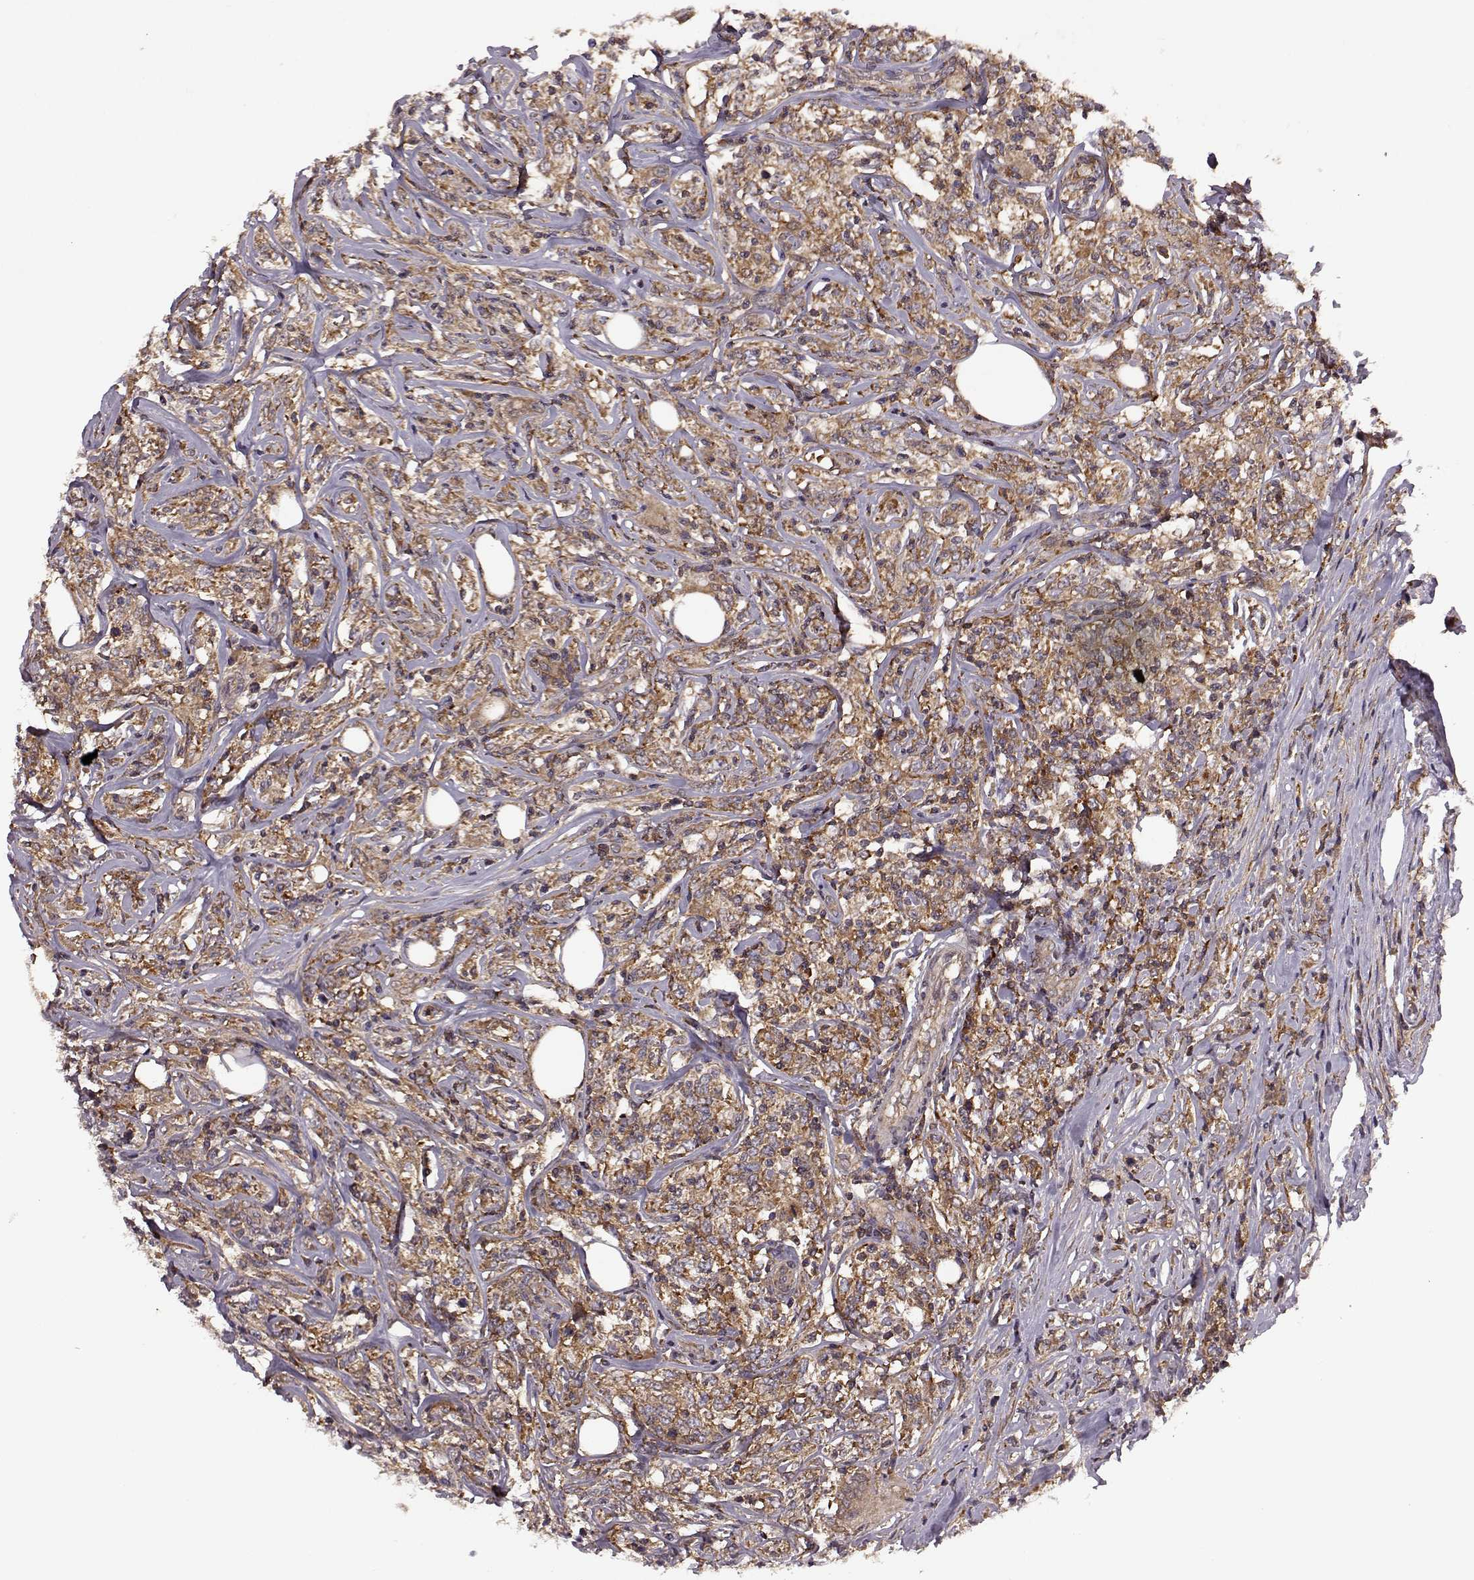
{"staining": {"intensity": "strong", "quantity": ">75%", "location": "cytoplasmic/membranous"}, "tissue": "lymphoma", "cell_type": "Tumor cells", "image_type": "cancer", "snomed": [{"axis": "morphology", "description": "Malignant lymphoma, non-Hodgkin's type, High grade"}, {"axis": "topography", "description": "Lymph node"}], "caption": "Immunohistochemistry of human lymphoma shows high levels of strong cytoplasmic/membranous staining in approximately >75% of tumor cells.", "gene": "URI1", "patient": {"sex": "female", "age": 84}}